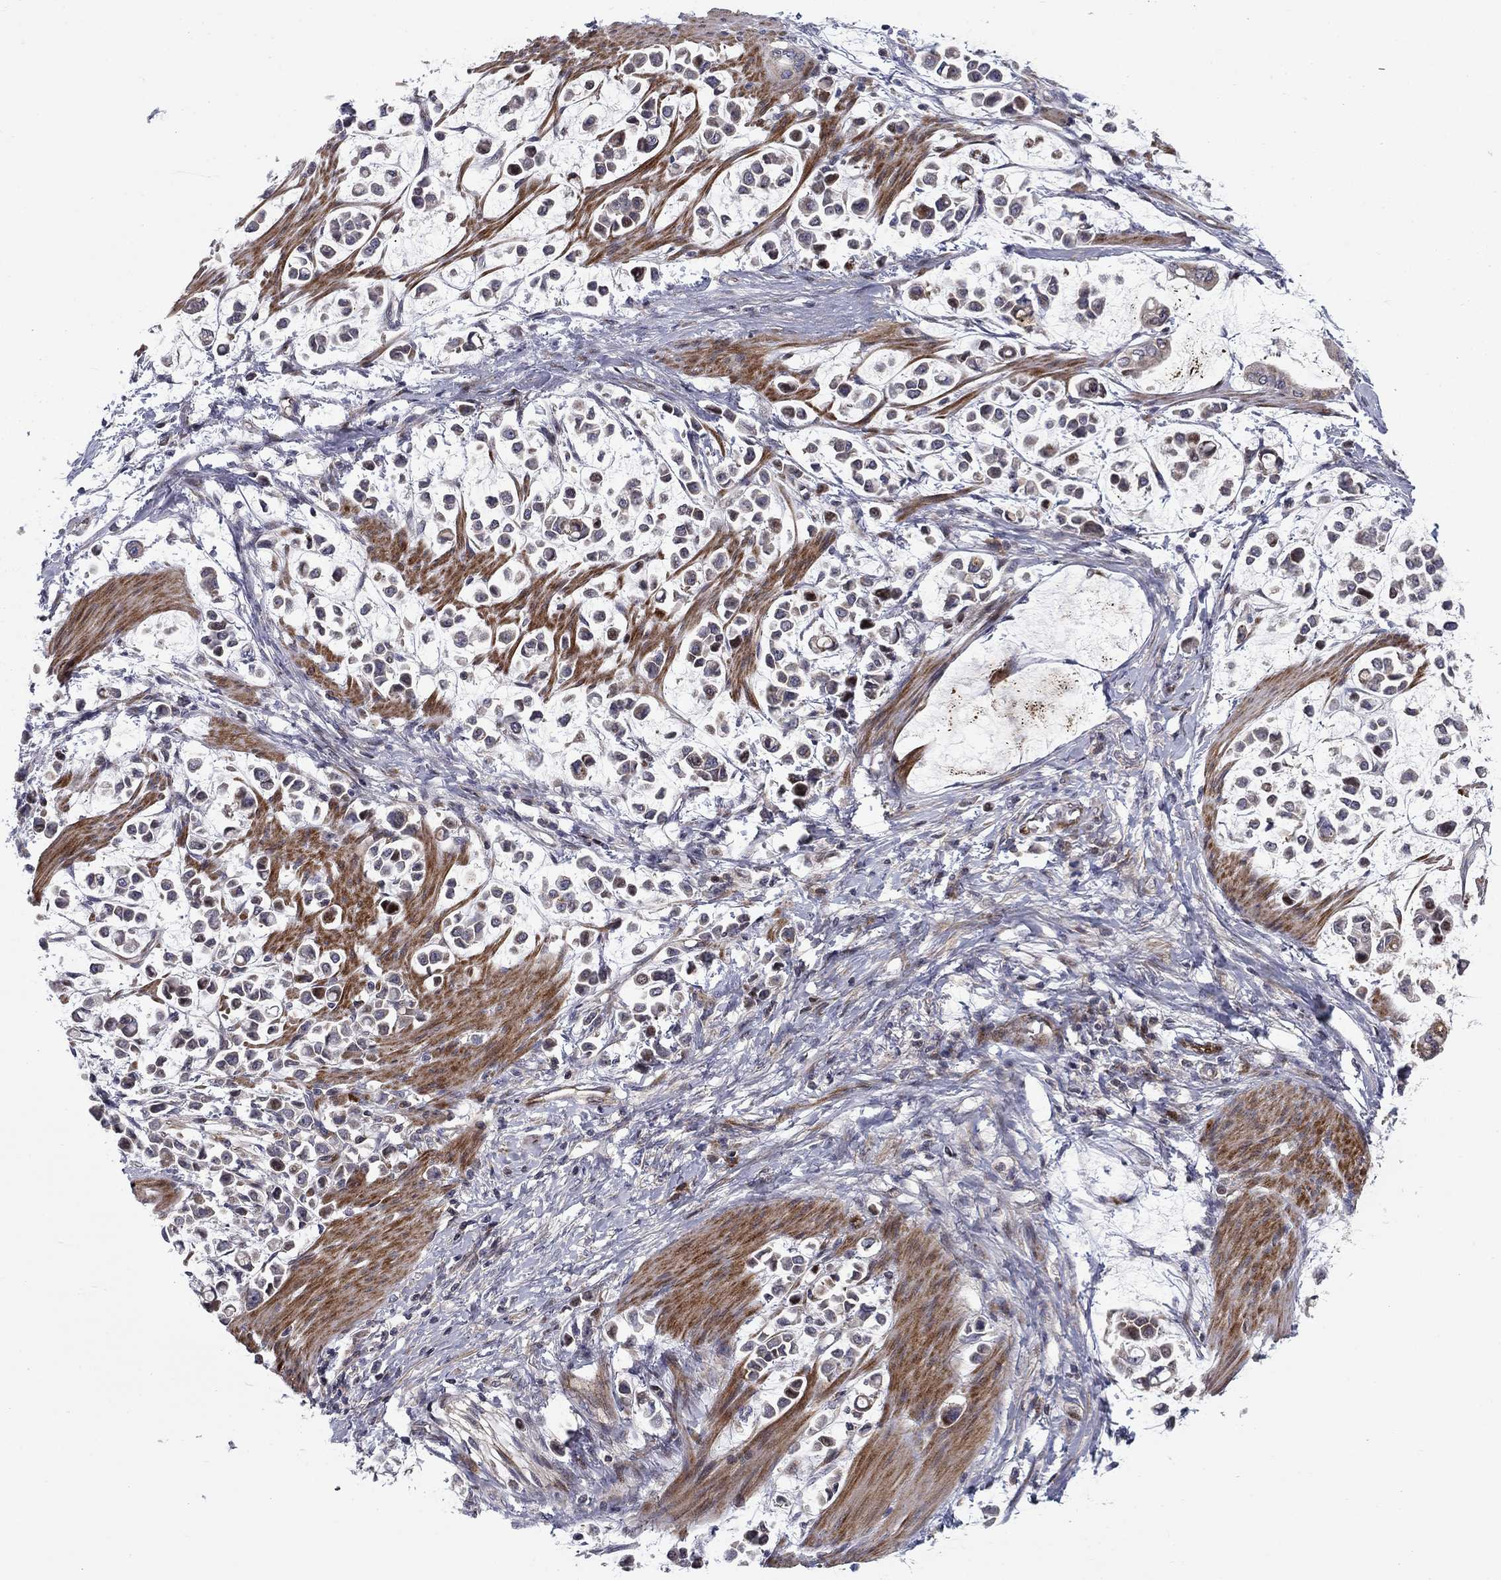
{"staining": {"intensity": "negative", "quantity": "none", "location": "none"}, "tissue": "stomach cancer", "cell_type": "Tumor cells", "image_type": "cancer", "snomed": [{"axis": "morphology", "description": "Adenocarcinoma, NOS"}, {"axis": "topography", "description": "Stomach"}], "caption": "Tumor cells show no significant protein staining in adenocarcinoma (stomach). The staining is performed using DAB (3,3'-diaminobenzidine) brown chromogen with nuclei counter-stained in using hematoxylin.", "gene": "MIOS", "patient": {"sex": "male", "age": 82}}